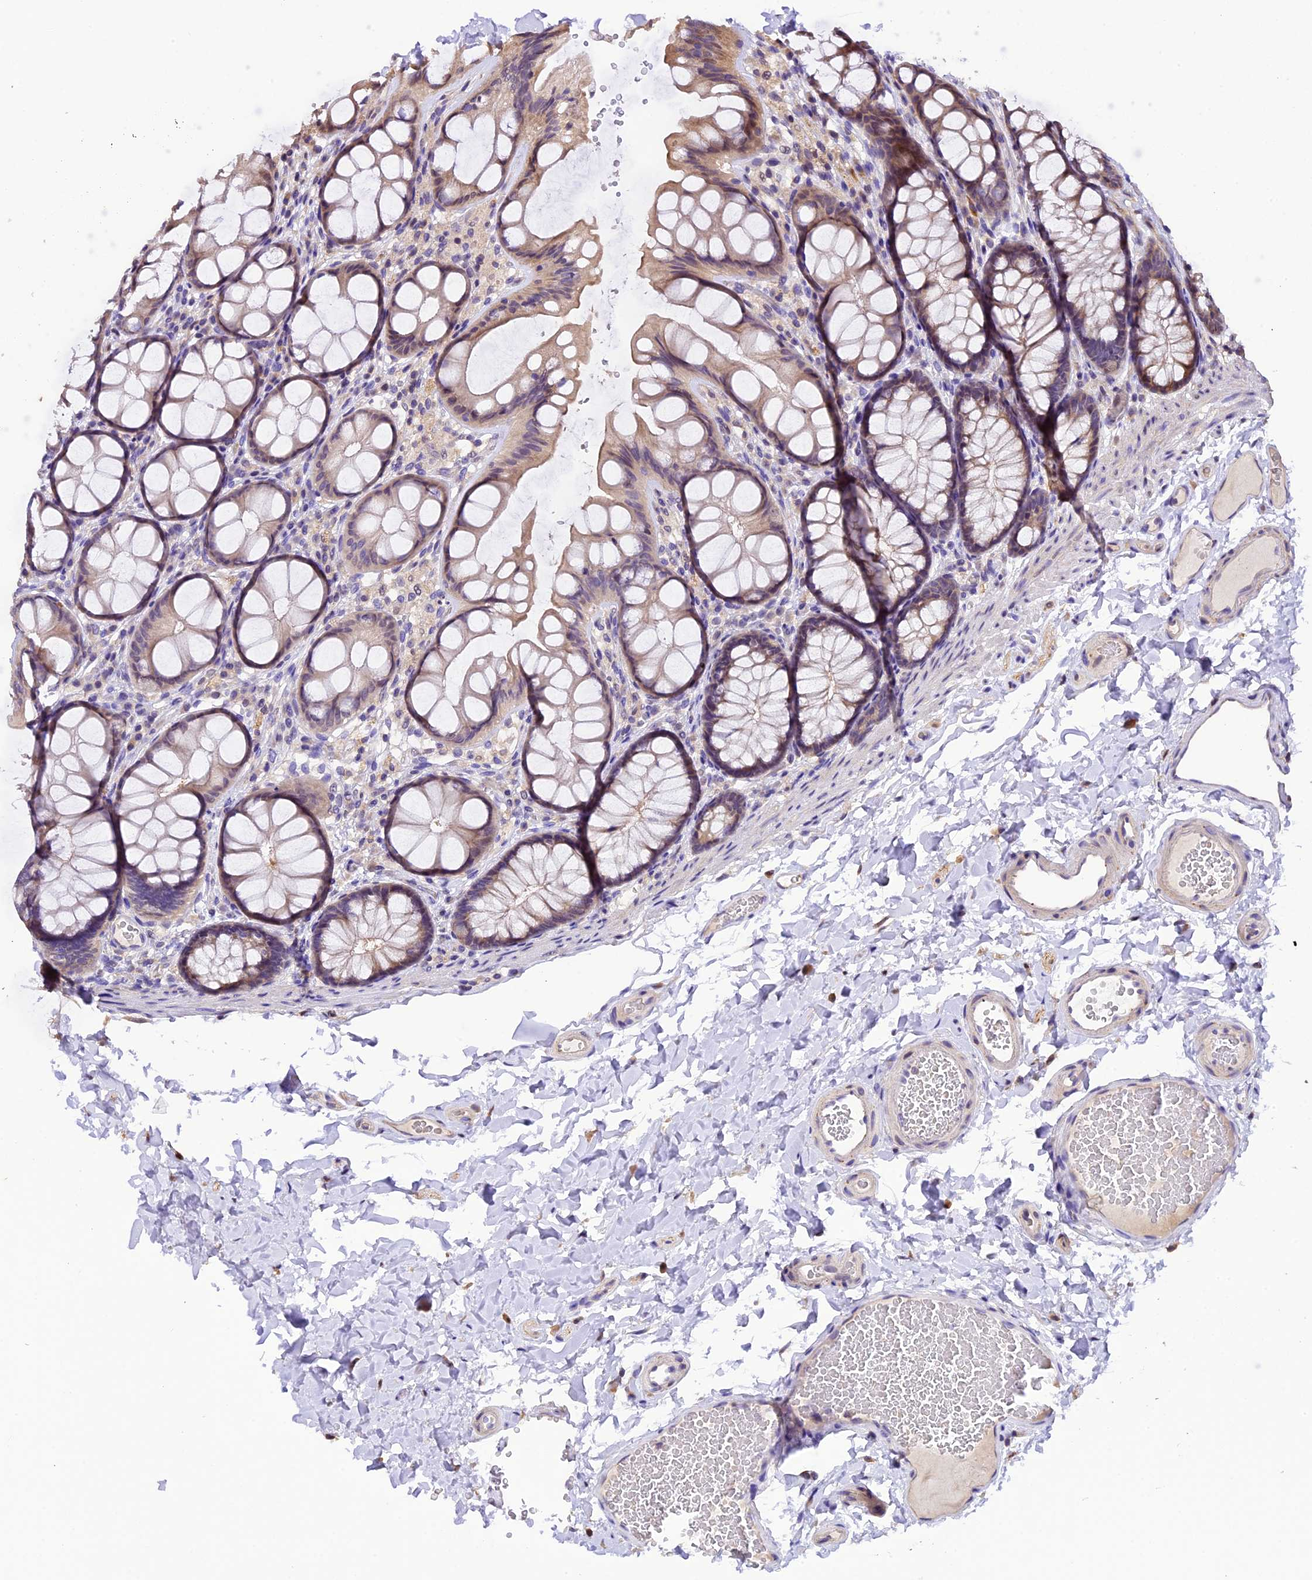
{"staining": {"intensity": "negative", "quantity": "none", "location": "none"}, "tissue": "colon", "cell_type": "Endothelial cells", "image_type": "normal", "snomed": [{"axis": "morphology", "description": "Normal tissue, NOS"}, {"axis": "topography", "description": "Colon"}], "caption": "IHC histopathology image of benign colon: colon stained with DAB (3,3'-diaminobenzidine) reveals no significant protein positivity in endothelial cells.", "gene": "DGKH", "patient": {"sex": "male", "age": 47}}